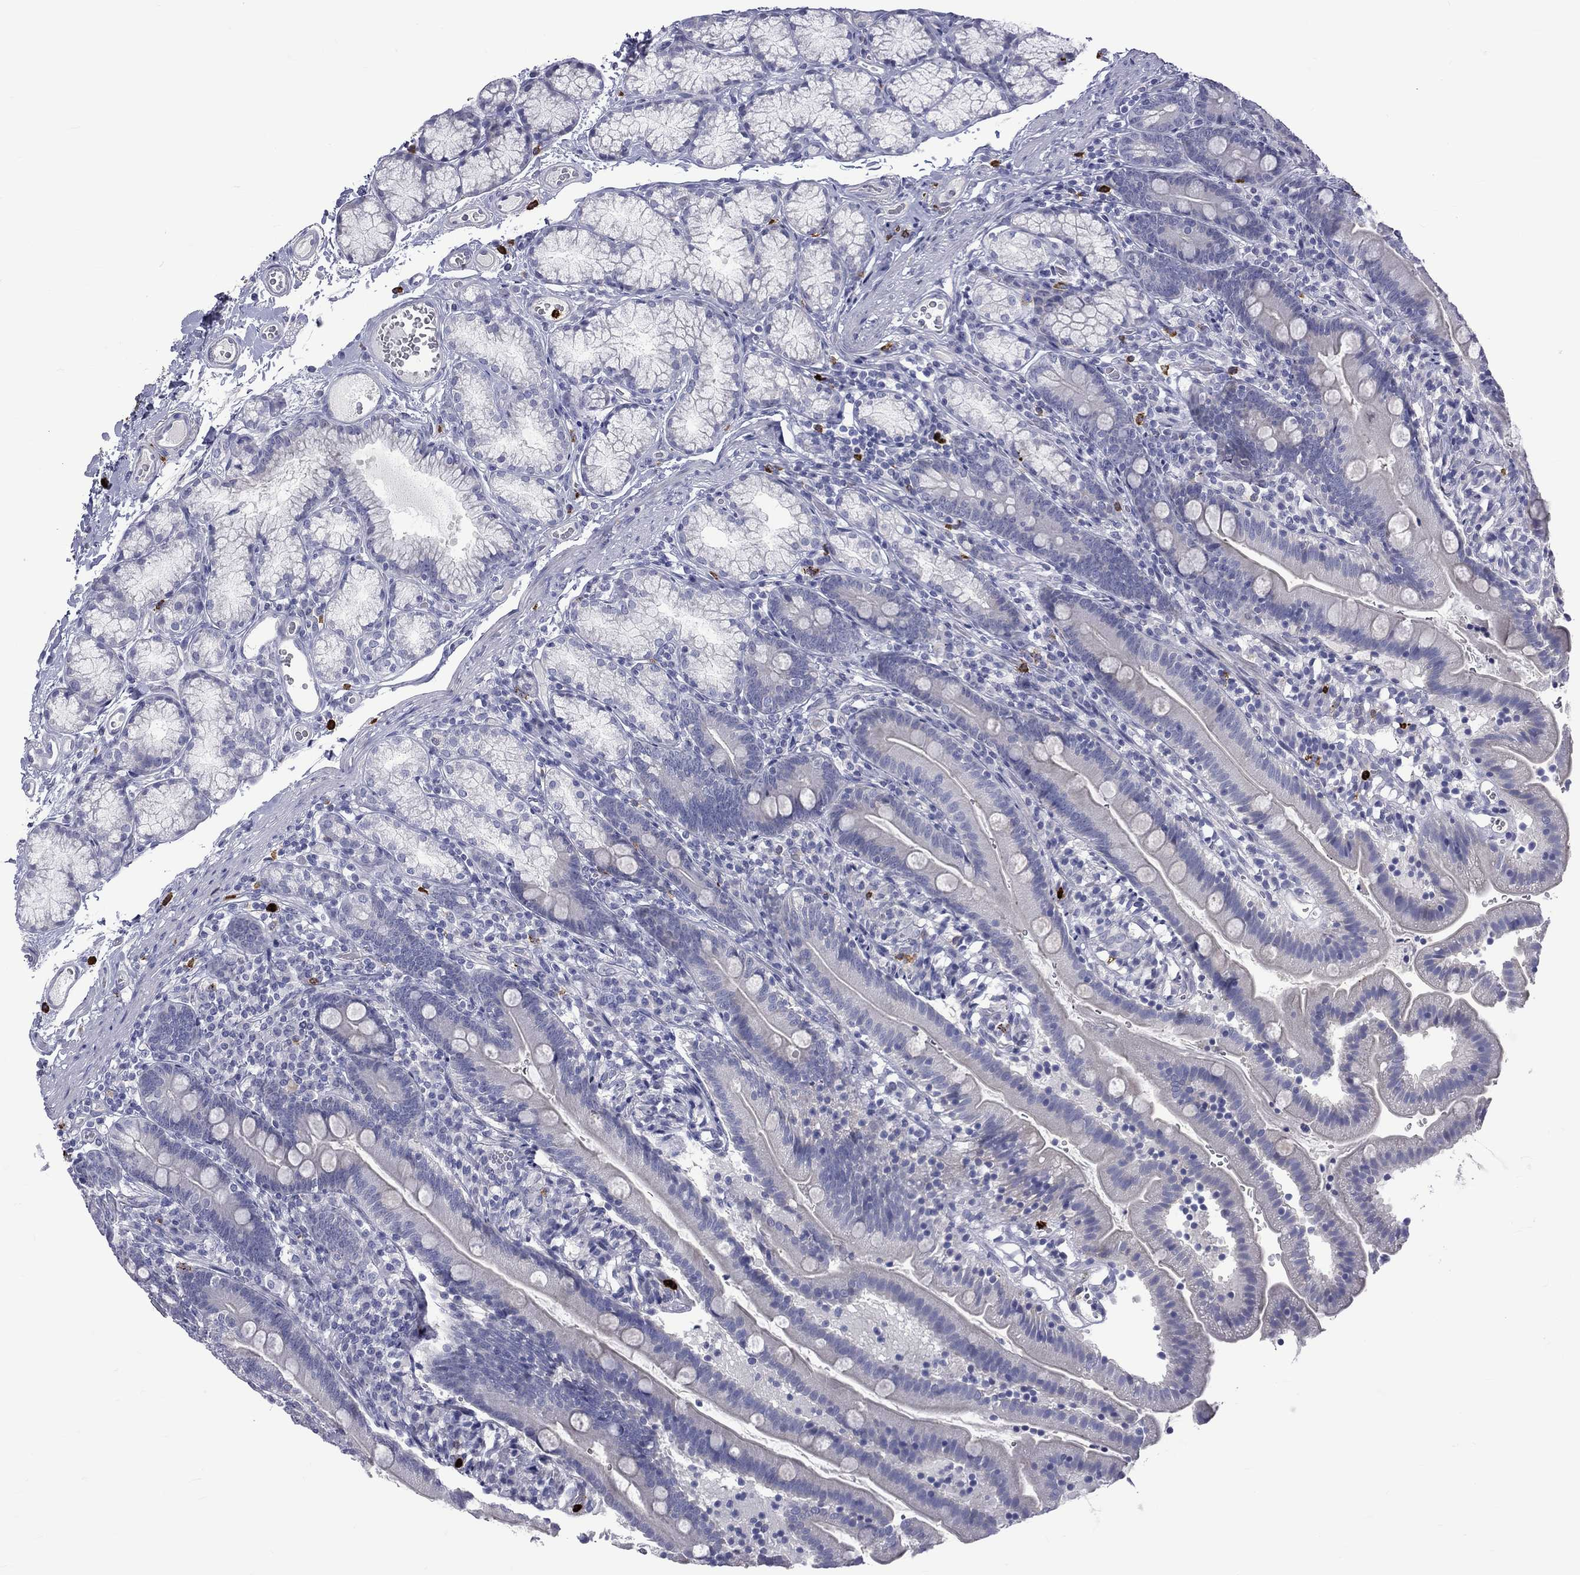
{"staining": {"intensity": "negative", "quantity": "none", "location": "none"}, "tissue": "duodenum", "cell_type": "Glandular cells", "image_type": "normal", "snomed": [{"axis": "morphology", "description": "Normal tissue, NOS"}, {"axis": "topography", "description": "Duodenum"}], "caption": "Photomicrograph shows no protein staining in glandular cells of benign duodenum.", "gene": "ELANE", "patient": {"sex": "female", "age": 67}}